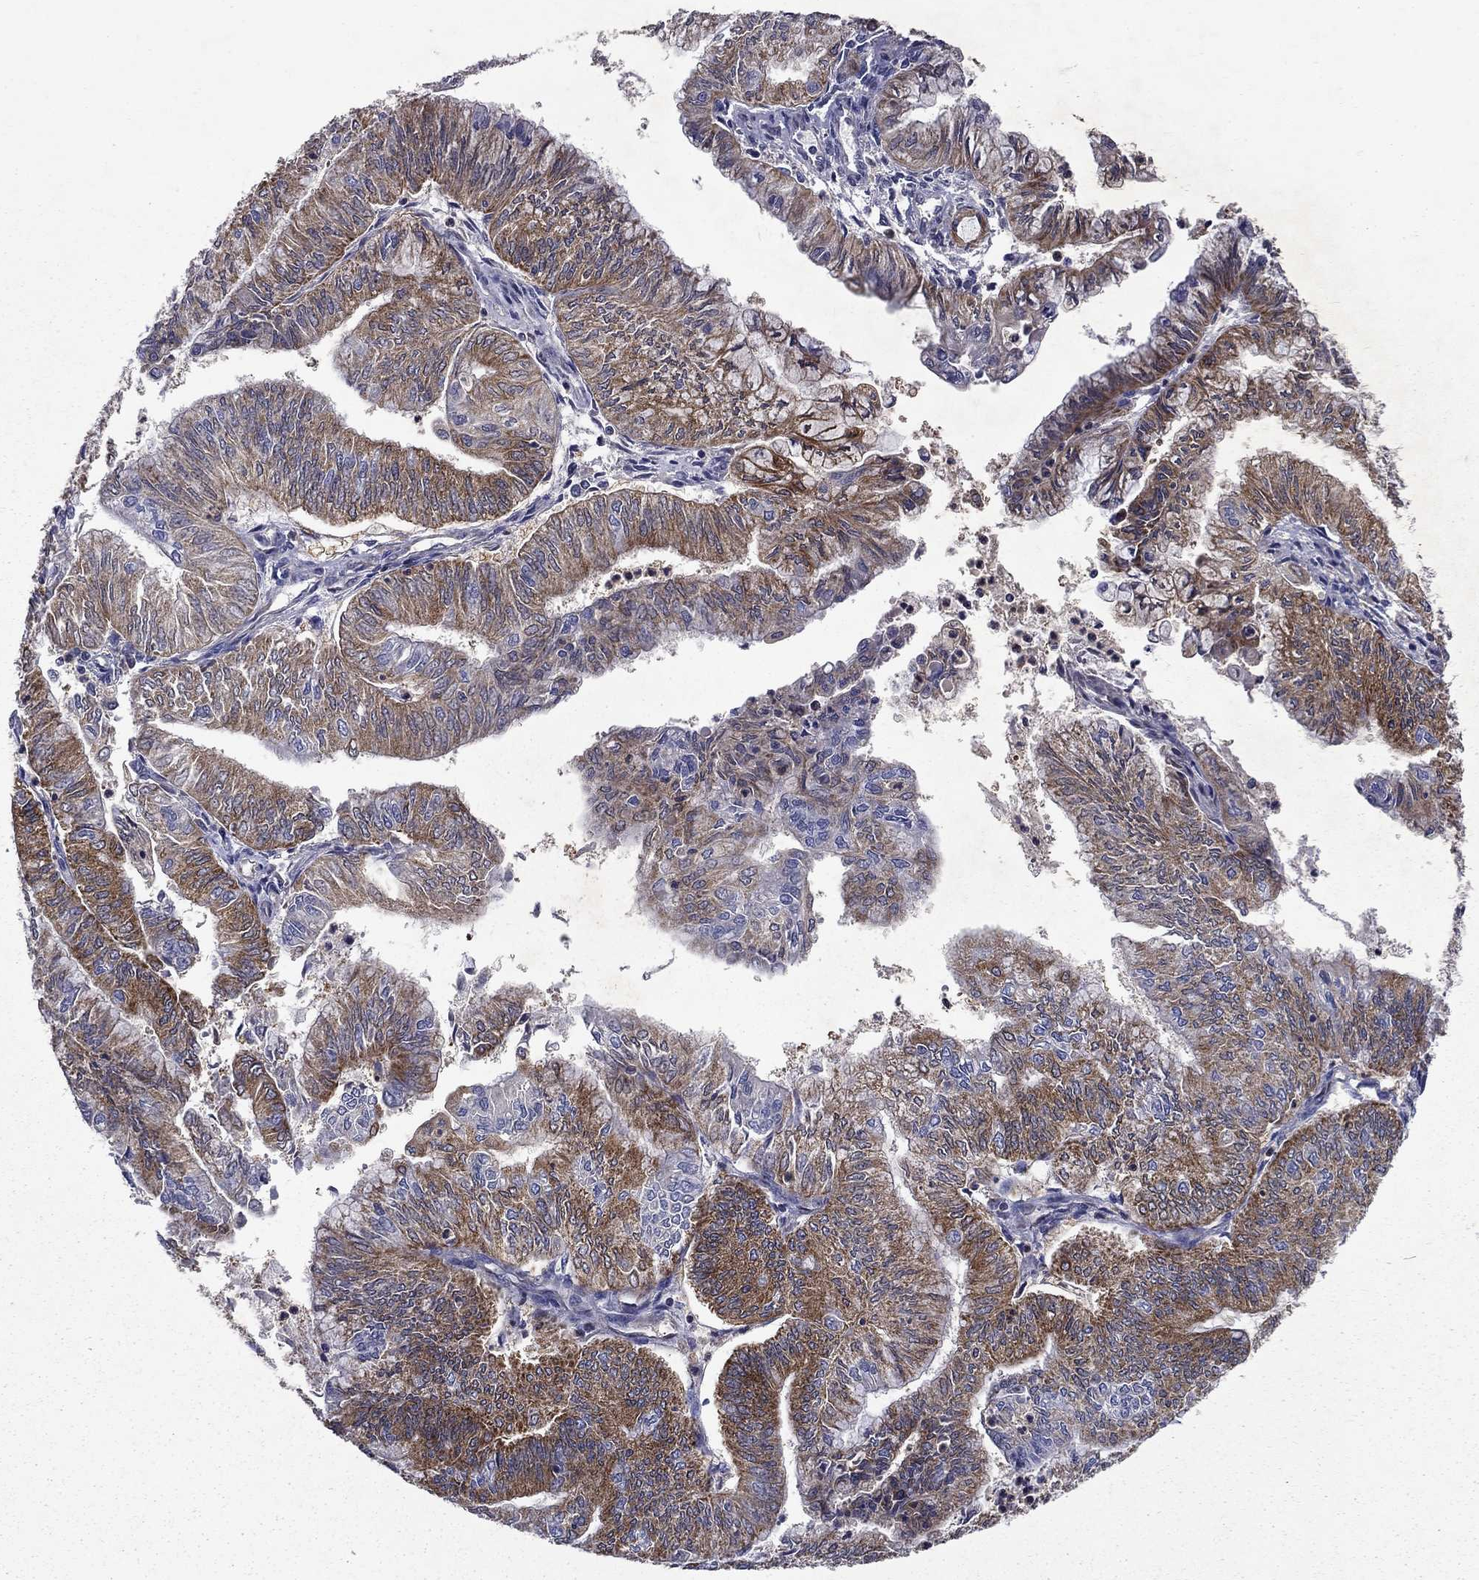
{"staining": {"intensity": "strong", "quantity": "25%-75%", "location": "cytoplasmic/membranous"}, "tissue": "endometrial cancer", "cell_type": "Tumor cells", "image_type": "cancer", "snomed": [{"axis": "morphology", "description": "Adenocarcinoma, NOS"}, {"axis": "topography", "description": "Endometrium"}], "caption": "Adenocarcinoma (endometrial) was stained to show a protein in brown. There is high levels of strong cytoplasmic/membranous expression in approximately 25%-75% of tumor cells. (brown staining indicates protein expression, while blue staining denotes nuclei).", "gene": "GLTP", "patient": {"sex": "female", "age": 59}}